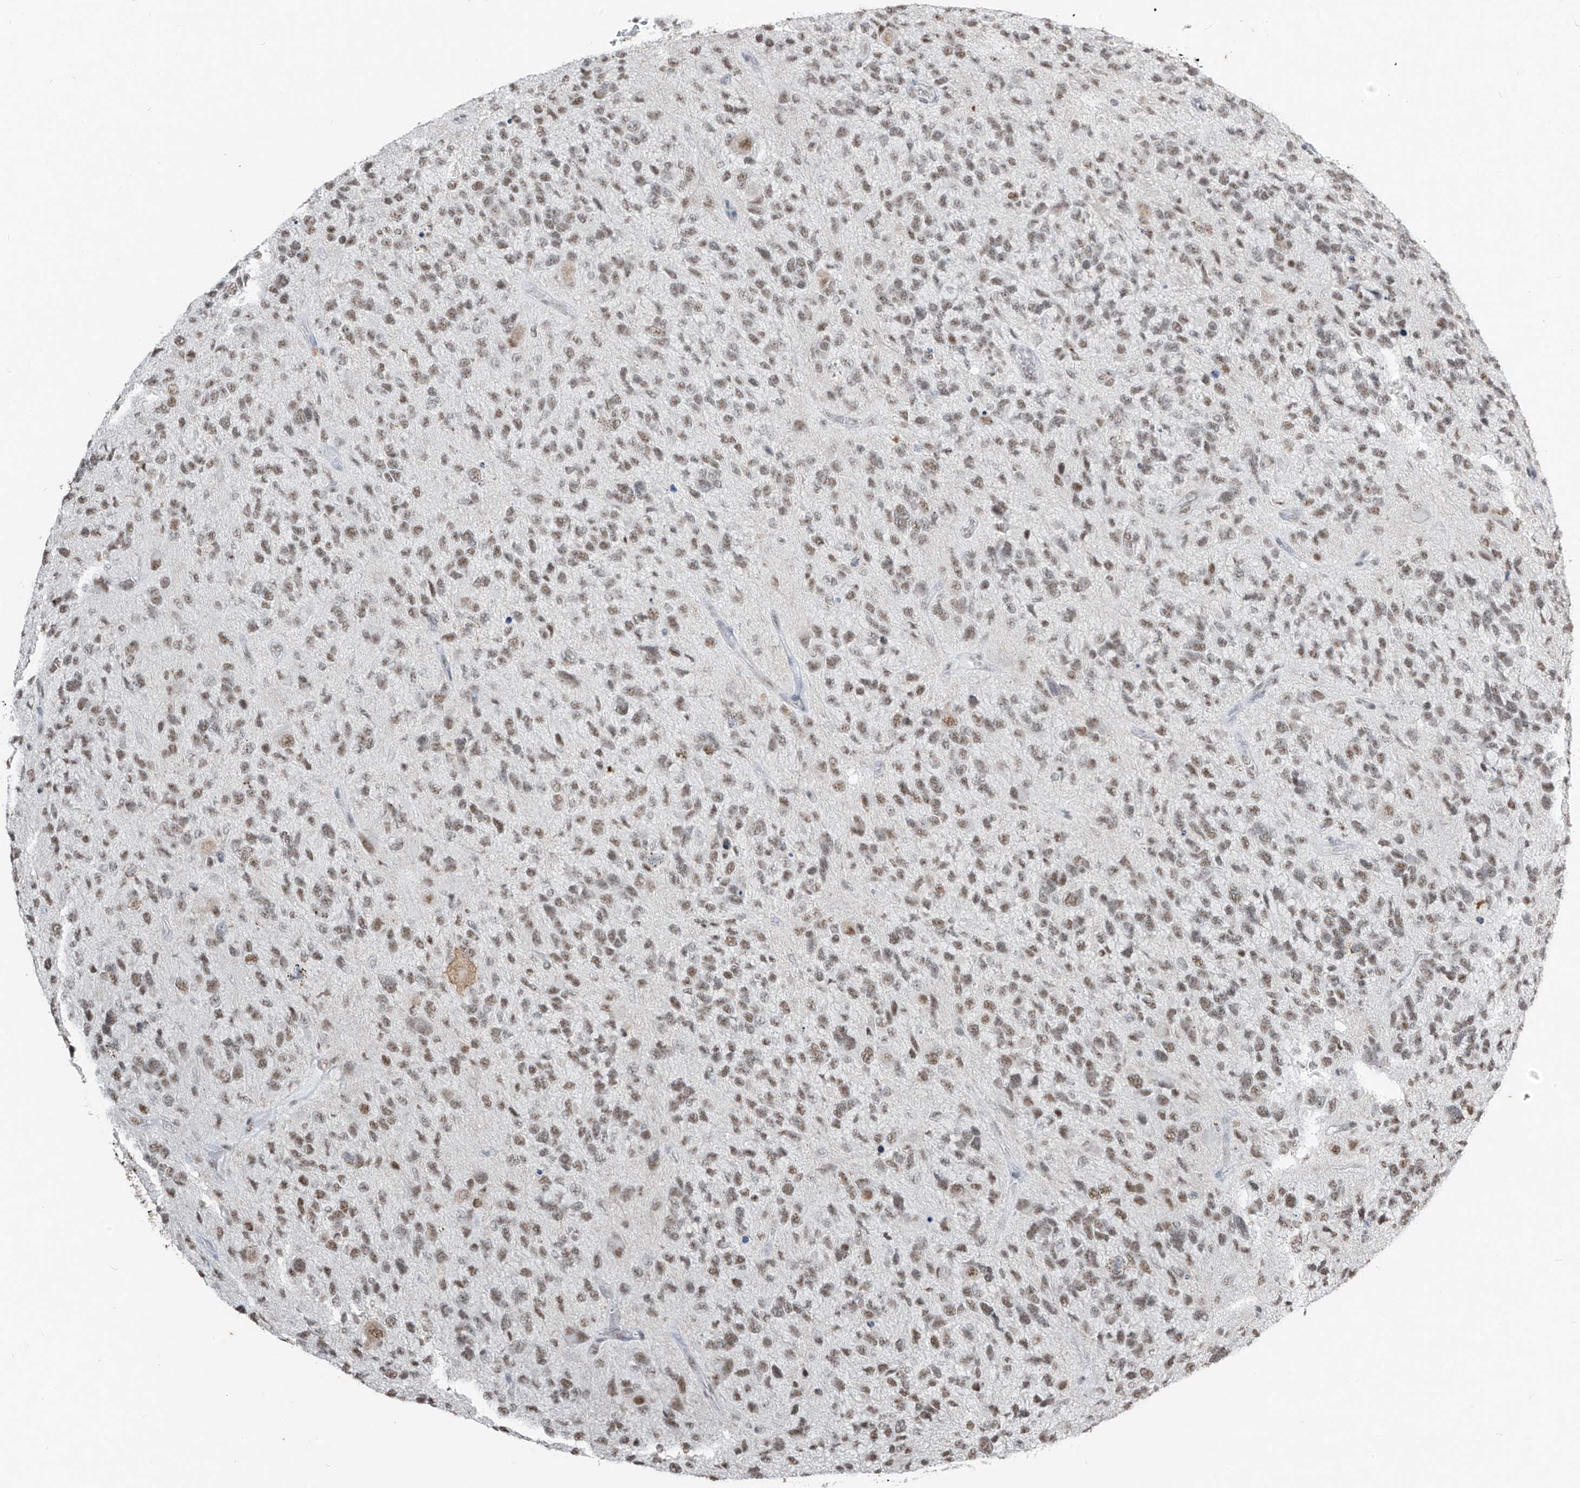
{"staining": {"intensity": "weak", "quantity": ">75%", "location": "nuclear"}, "tissue": "glioma", "cell_type": "Tumor cells", "image_type": "cancer", "snomed": [{"axis": "morphology", "description": "Glioma, malignant, High grade"}, {"axis": "topography", "description": "Brain"}], "caption": "Glioma was stained to show a protein in brown. There is low levels of weak nuclear expression in about >75% of tumor cells.", "gene": "TFEC", "patient": {"sex": "female", "age": 58}}